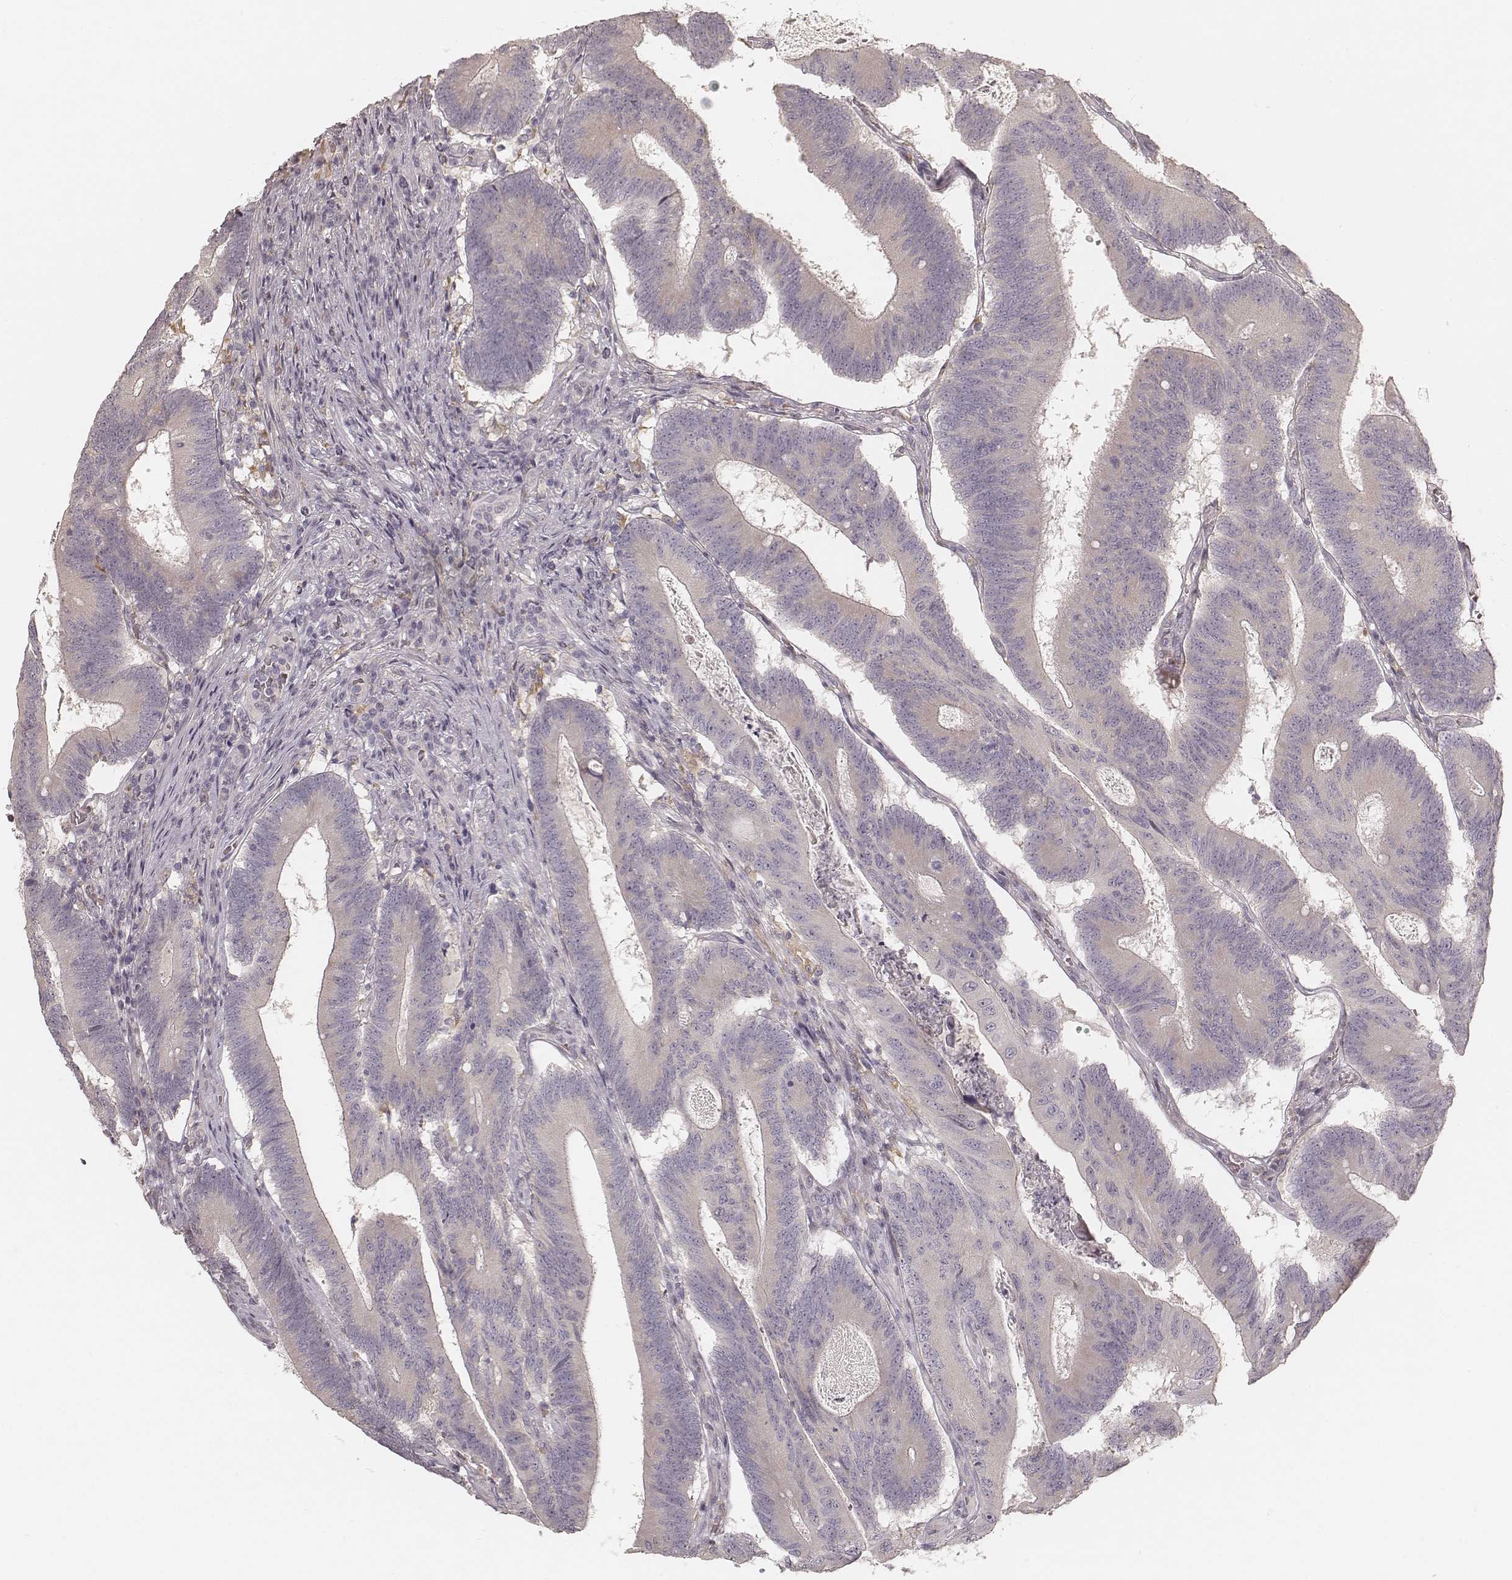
{"staining": {"intensity": "negative", "quantity": "none", "location": "none"}, "tissue": "colorectal cancer", "cell_type": "Tumor cells", "image_type": "cancer", "snomed": [{"axis": "morphology", "description": "Adenocarcinoma, NOS"}, {"axis": "topography", "description": "Colon"}], "caption": "Adenocarcinoma (colorectal) was stained to show a protein in brown. There is no significant positivity in tumor cells.", "gene": "FMNL2", "patient": {"sex": "female", "age": 70}}